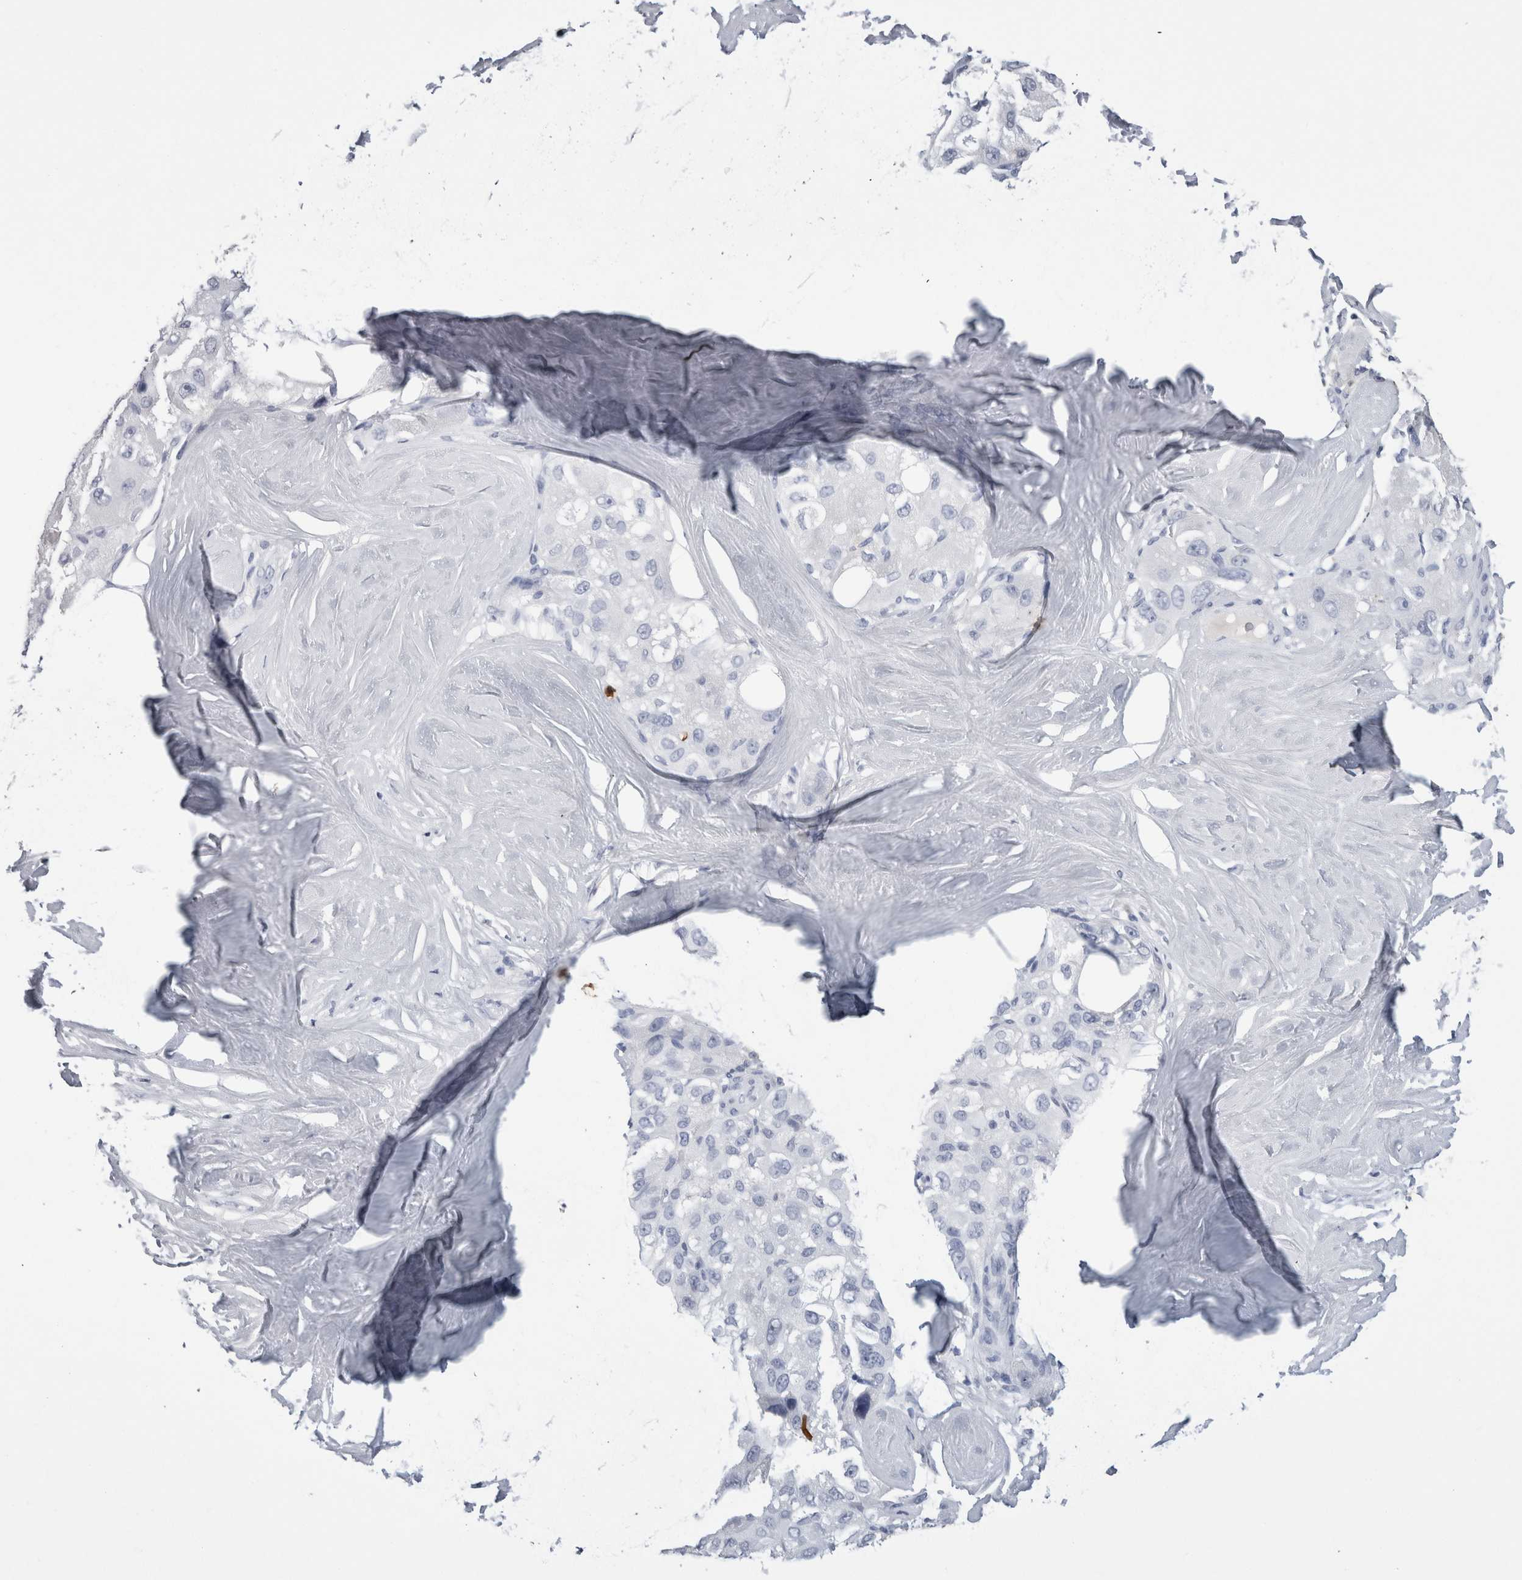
{"staining": {"intensity": "negative", "quantity": "none", "location": "none"}, "tissue": "liver cancer", "cell_type": "Tumor cells", "image_type": "cancer", "snomed": [{"axis": "morphology", "description": "Carcinoma, Hepatocellular, NOS"}, {"axis": "topography", "description": "Liver"}], "caption": "Micrograph shows no protein staining in tumor cells of liver cancer tissue.", "gene": "S100A12", "patient": {"sex": "male", "age": 80}}